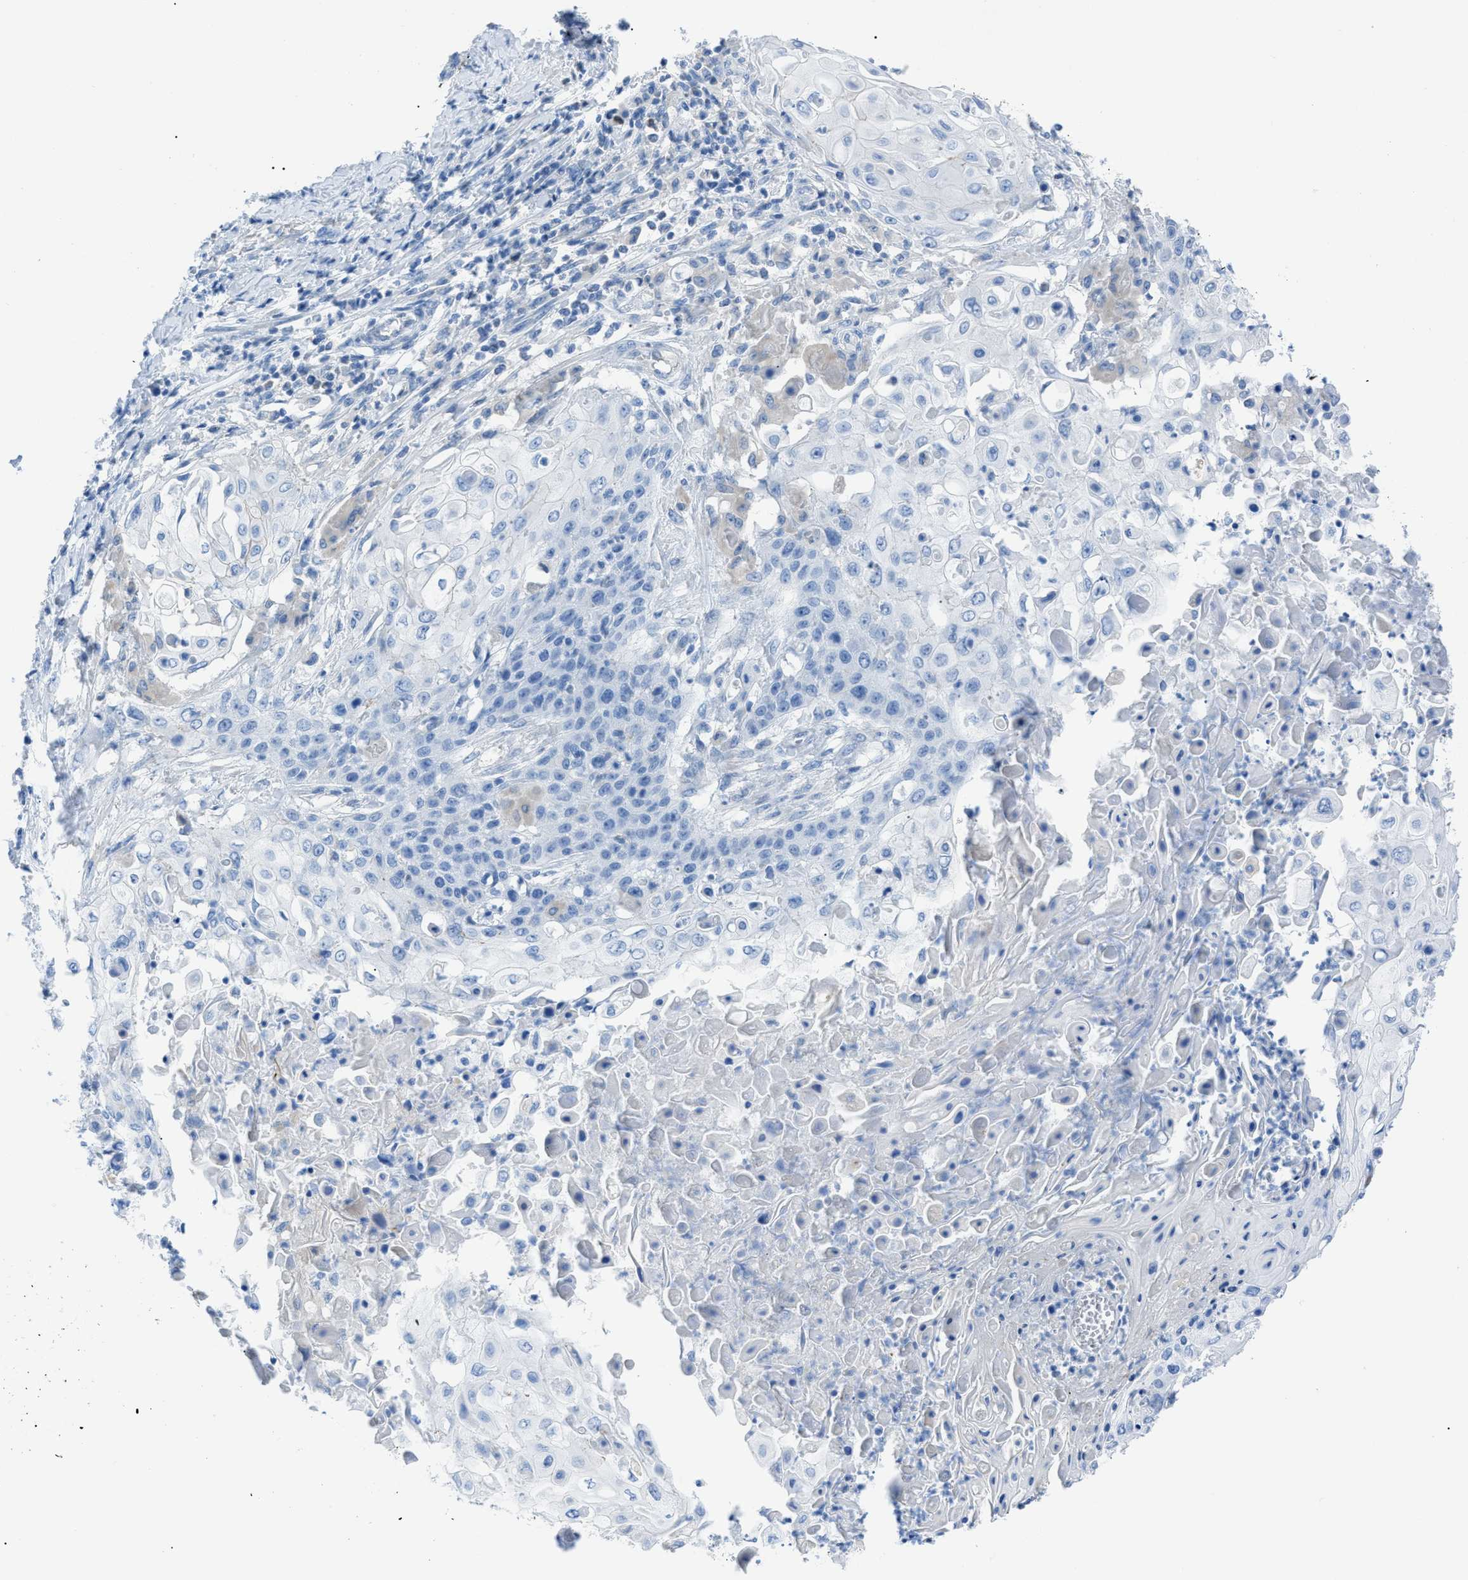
{"staining": {"intensity": "negative", "quantity": "none", "location": "none"}, "tissue": "cervical cancer", "cell_type": "Tumor cells", "image_type": "cancer", "snomed": [{"axis": "morphology", "description": "Squamous cell carcinoma, NOS"}, {"axis": "topography", "description": "Cervix"}], "caption": "High power microscopy image of an immunohistochemistry (IHC) micrograph of cervical cancer (squamous cell carcinoma), revealing no significant staining in tumor cells.", "gene": "ZDHHC24", "patient": {"sex": "female", "age": 39}}